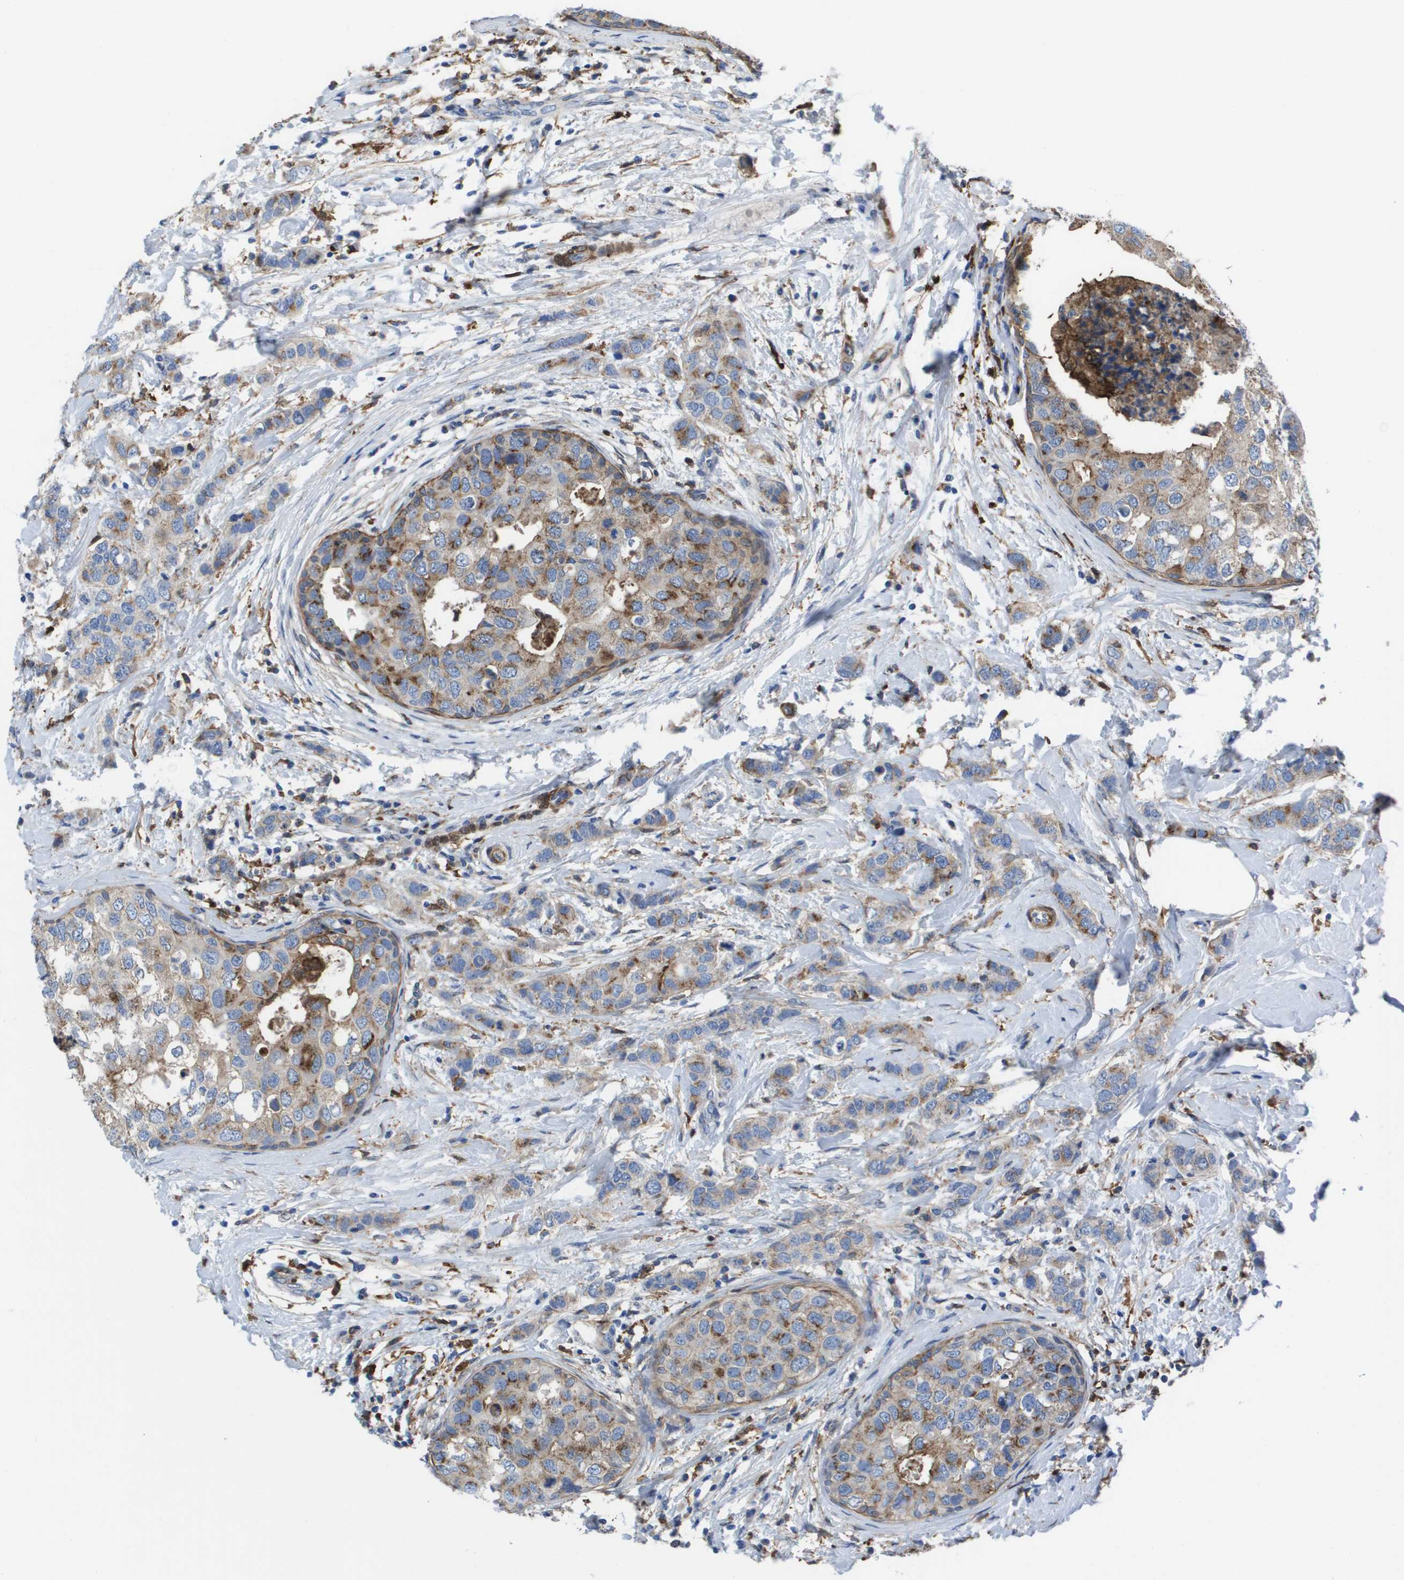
{"staining": {"intensity": "weak", "quantity": ">75%", "location": "cytoplasmic/membranous"}, "tissue": "breast cancer", "cell_type": "Tumor cells", "image_type": "cancer", "snomed": [{"axis": "morphology", "description": "Duct carcinoma"}, {"axis": "topography", "description": "Breast"}], "caption": "Human breast intraductal carcinoma stained with a brown dye exhibits weak cytoplasmic/membranous positive positivity in about >75% of tumor cells.", "gene": "SLC37A2", "patient": {"sex": "female", "age": 50}}